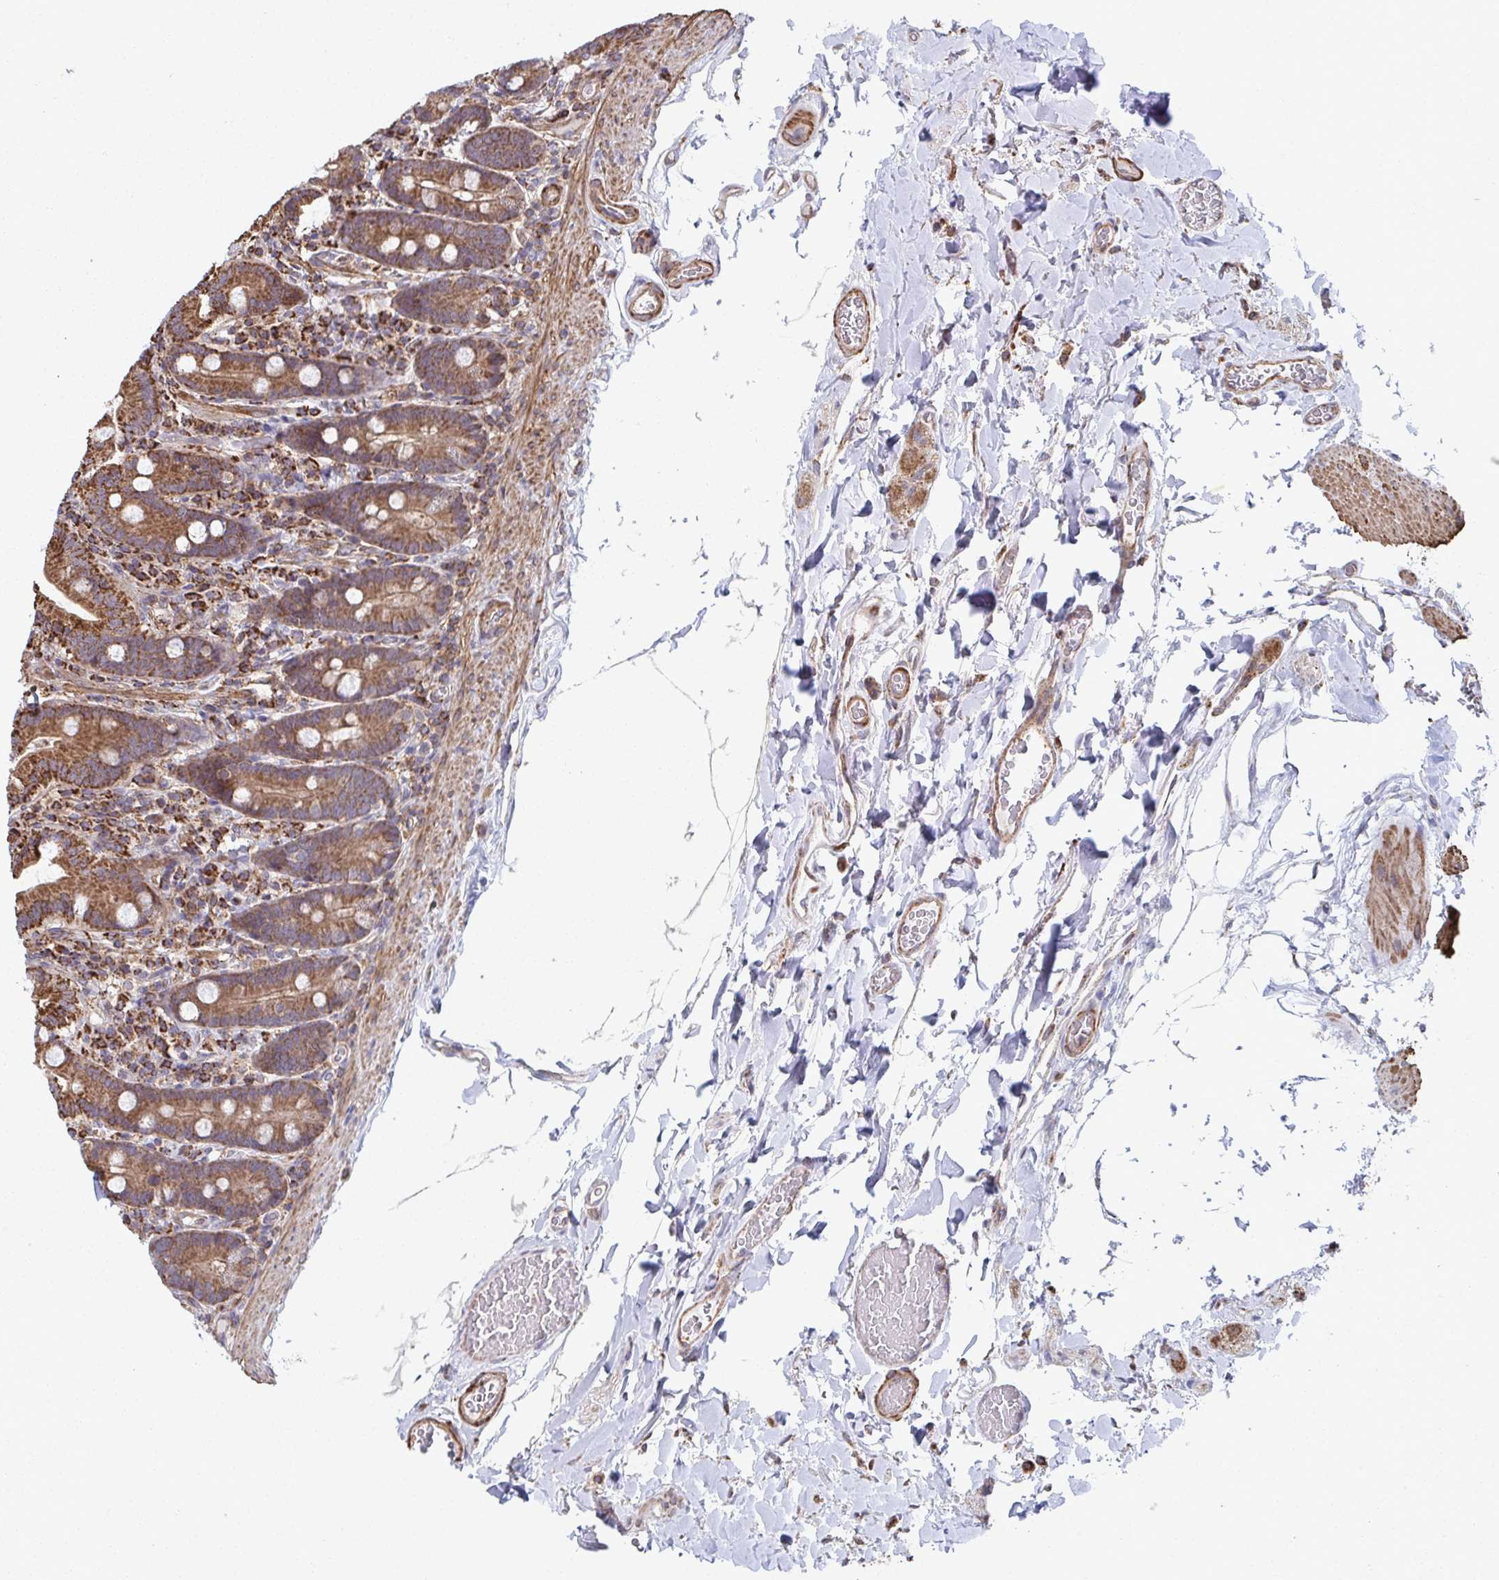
{"staining": {"intensity": "strong", "quantity": ">75%", "location": "cytoplasmic/membranous"}, "tissue": "duodenum", "cell_type": "Glandular cells", "image_type": "normal", "snomed": [{"axis": "morphology", "description": "Normal tissue, NOS"}, {"axis": "topography", "description": "Duodenum"}], "caption": "The photomicrograph displays immunohistochemical staining of normal duodenum. There is strong cytoplasmic/membranous staining is appreciated in approximately >75% of glandular cells.", "gene": "KLHL34", "patient": {"sex": "female", "age": 62}}